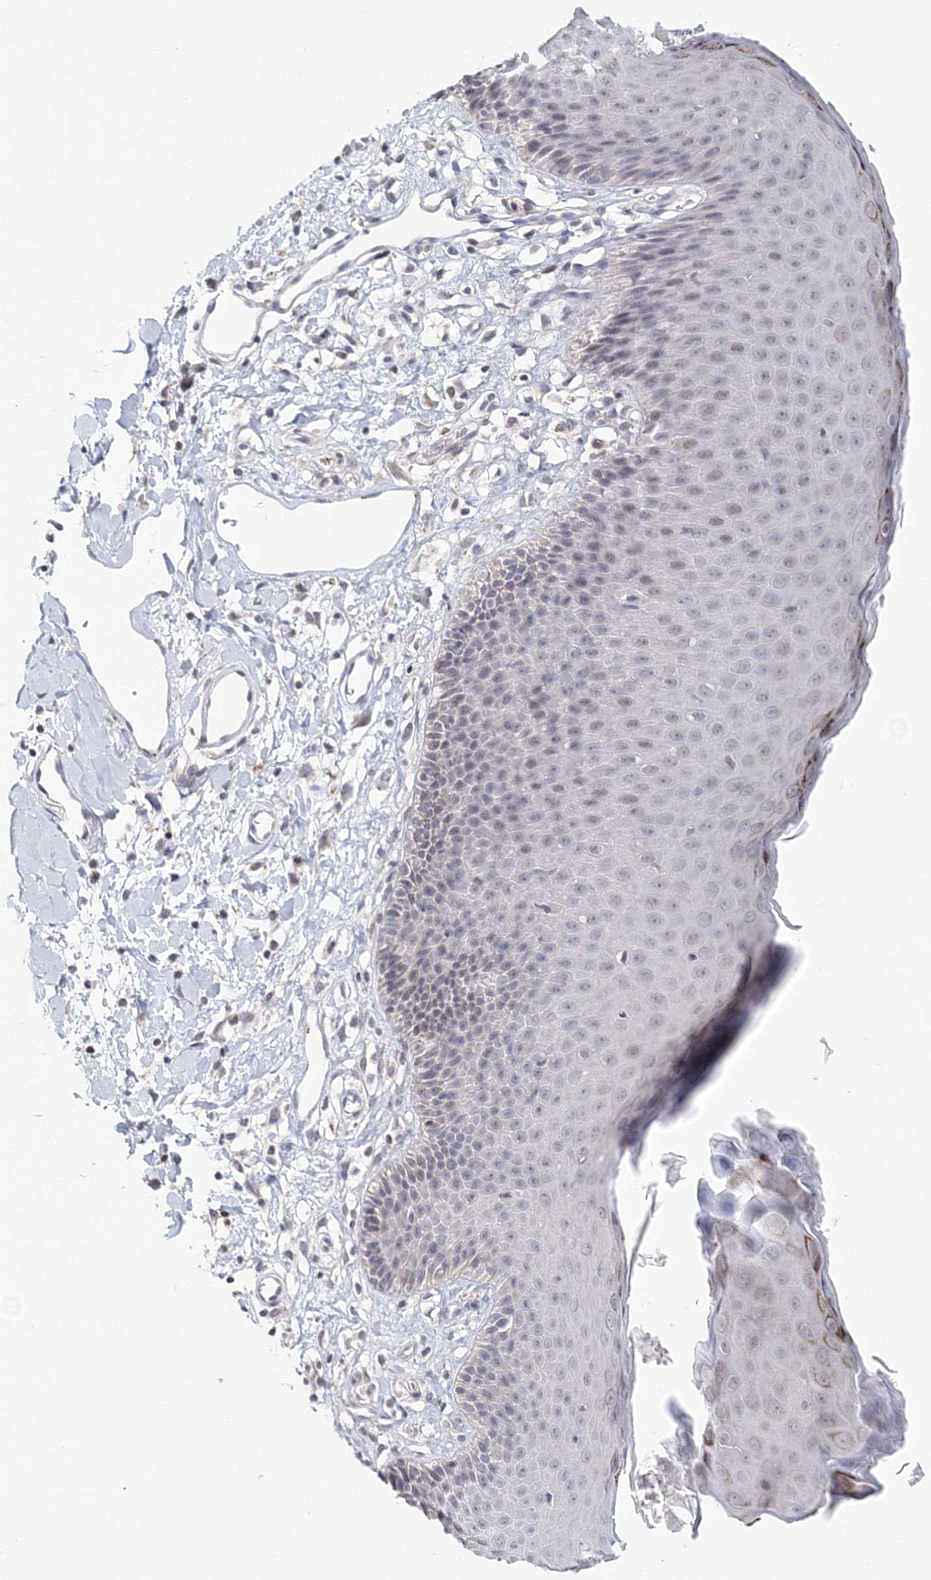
{"staining": {"intensity": "strong", "quantity": "<25%", "location": "cytoplasmic/membranous"}, "tissue": "skin", "cell_type": "Epidermal cells", "image_type": "normal", "snomed": [{"axis": "morphology", "description": "Normal tissue, NOS"}, {"axis": "topography", "description": "Vulva"}], "caption": "Brown immunohistochemical staining in normal skin reveals strong cytoplasmic/membranous staining in about <25% of epidermal cells. (Stains: DAB in brown, nuclei in blue, Microscopy: brightfield microscopy at high magnification).", "gene": "SLC7A7", "patient": {"sex": "female", "age": 68}}